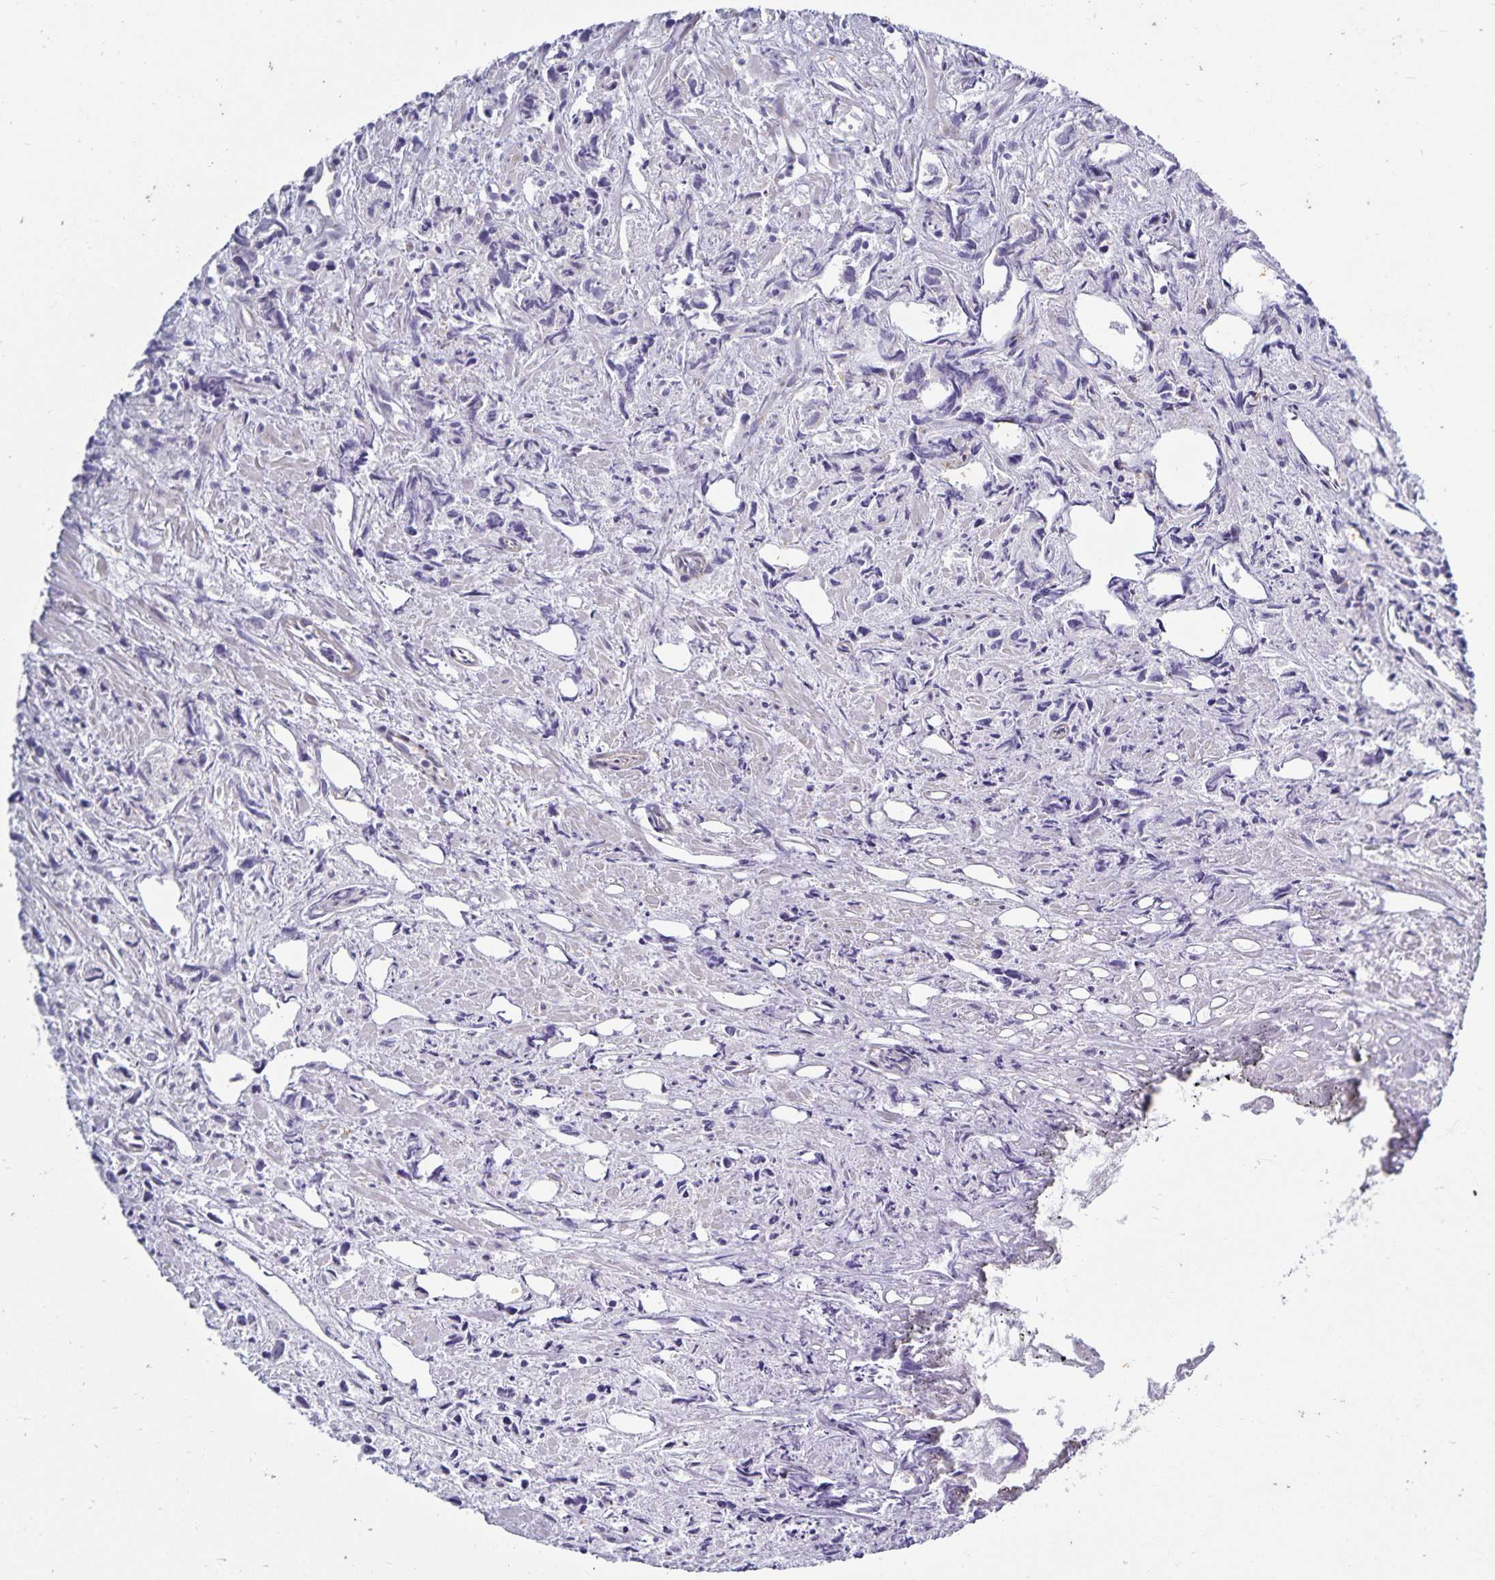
{"staining": {"intensity": "negative", "quantity": "none", "location": "none"}, "tissue": "prostate cancer", "cell_type": "Tumor cells", "image_type": "cancer", "snomed": [{"axis": "morphology", "description": "Adenocarcinoma, High grade"}, {"axis": "topography", "description": "Prostate"}], "caption": "Tumor cells show no significant protein staining in prostate high-grade adenocarcinoma. (DAB immunohistochemistry (IHC) with hematoxylin counter stain).", "gene": "CDKN2B", "patient": {"sex": "male", "age": 58}}